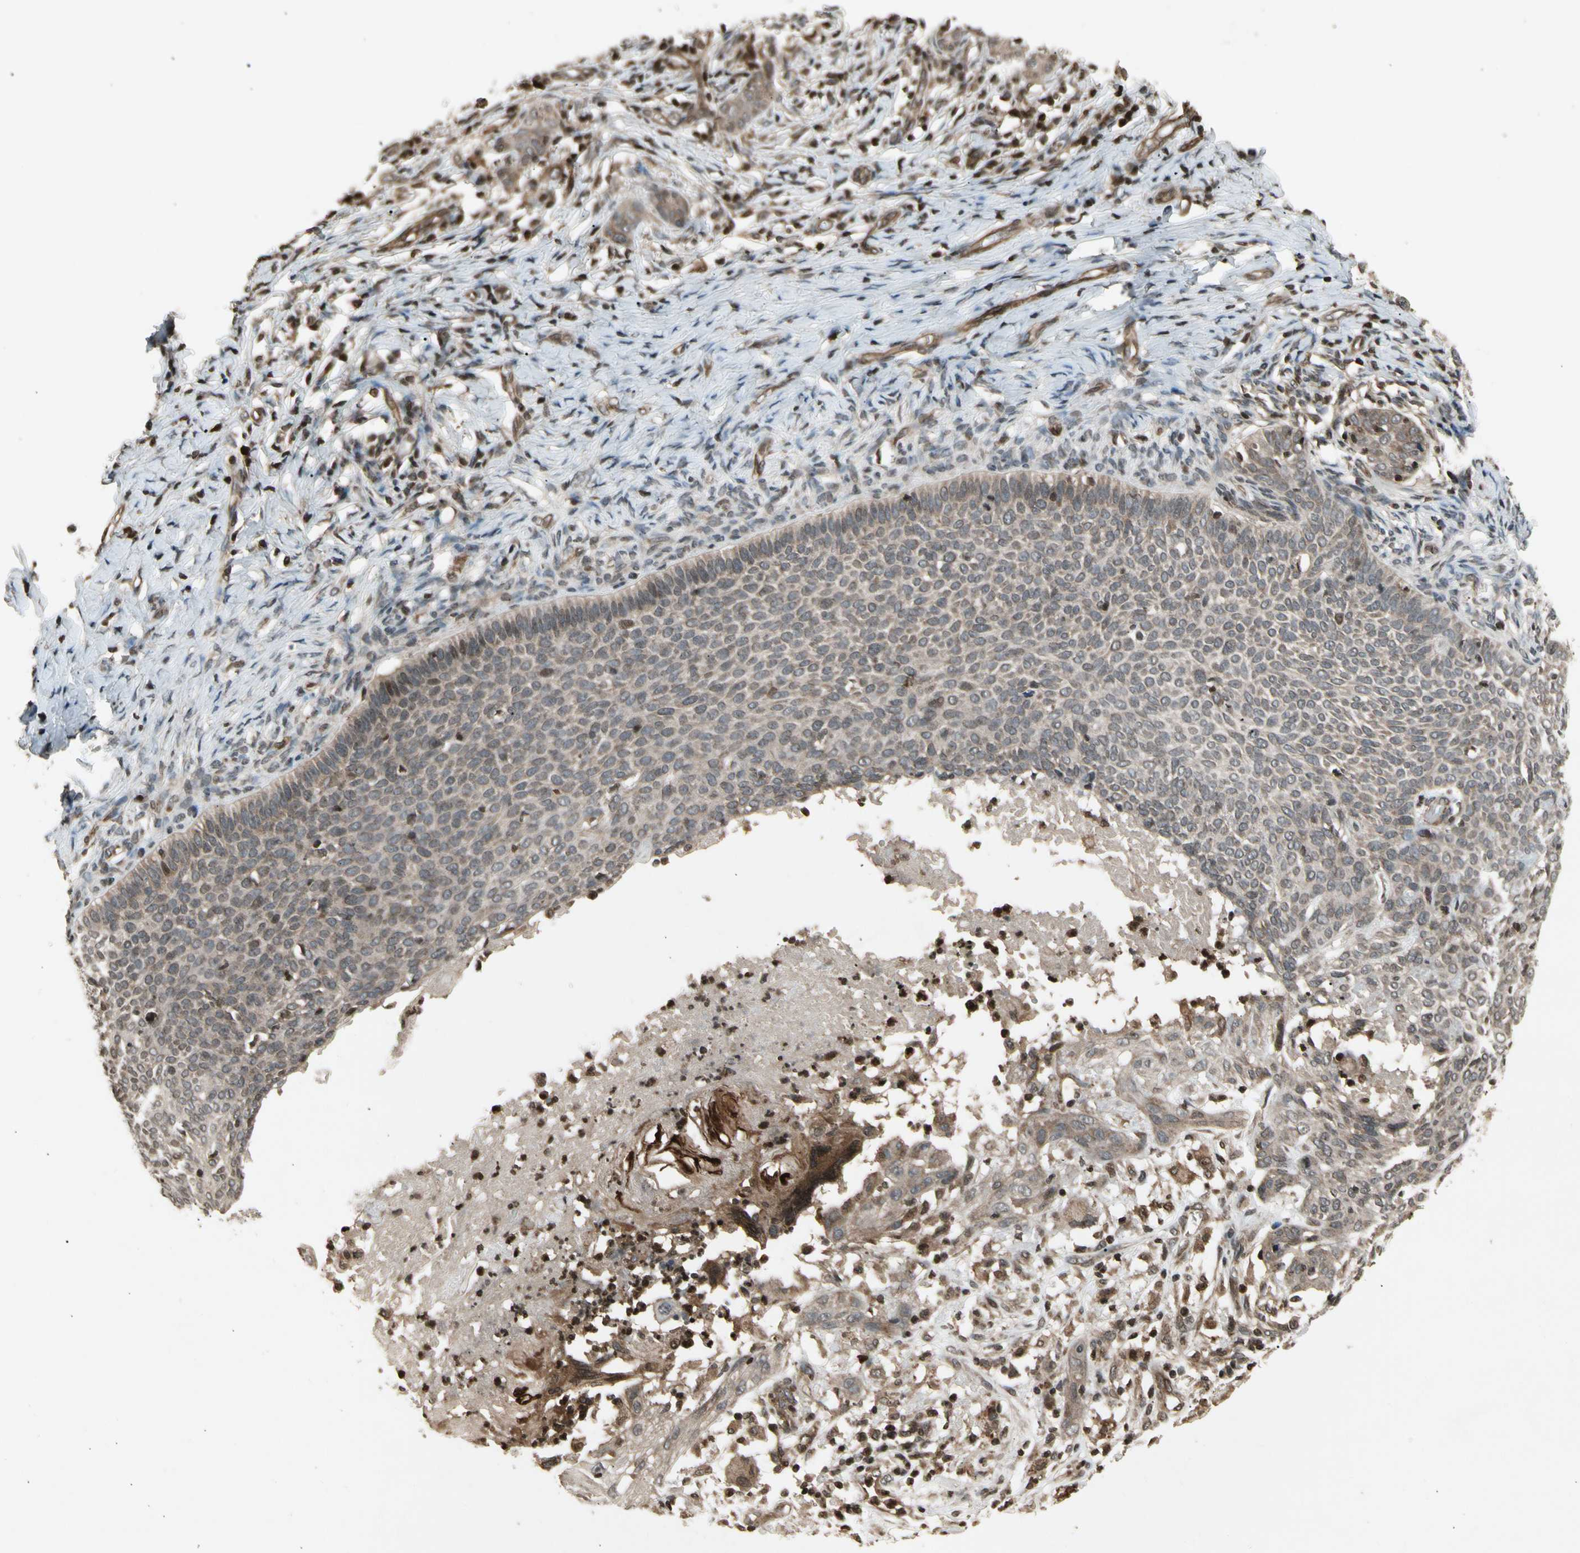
{"staining": {"intensity": "weak", "quantity": ">75%", "location": "cytoplasmic/membranous"}, "tissue": "skin cancer", "cell_type": "Tumor cells", "image_type": "cancer", "snomed": [{"axis": "morphology", "description": "Normal tissue, NOS"}, {"axis": "morphology", "description": "Basal cell carcinoma"}, {"axis": "topography", "description": "Skin"}], "caption": "Human basal cell carcinoma (skin) stained for a protein (brown) displays weak cytoplasmic/membranous positive staining in approximately >75% of tumor cells.", "gene": "GLRX", "patient": {"sex": "male", "age": 87}}